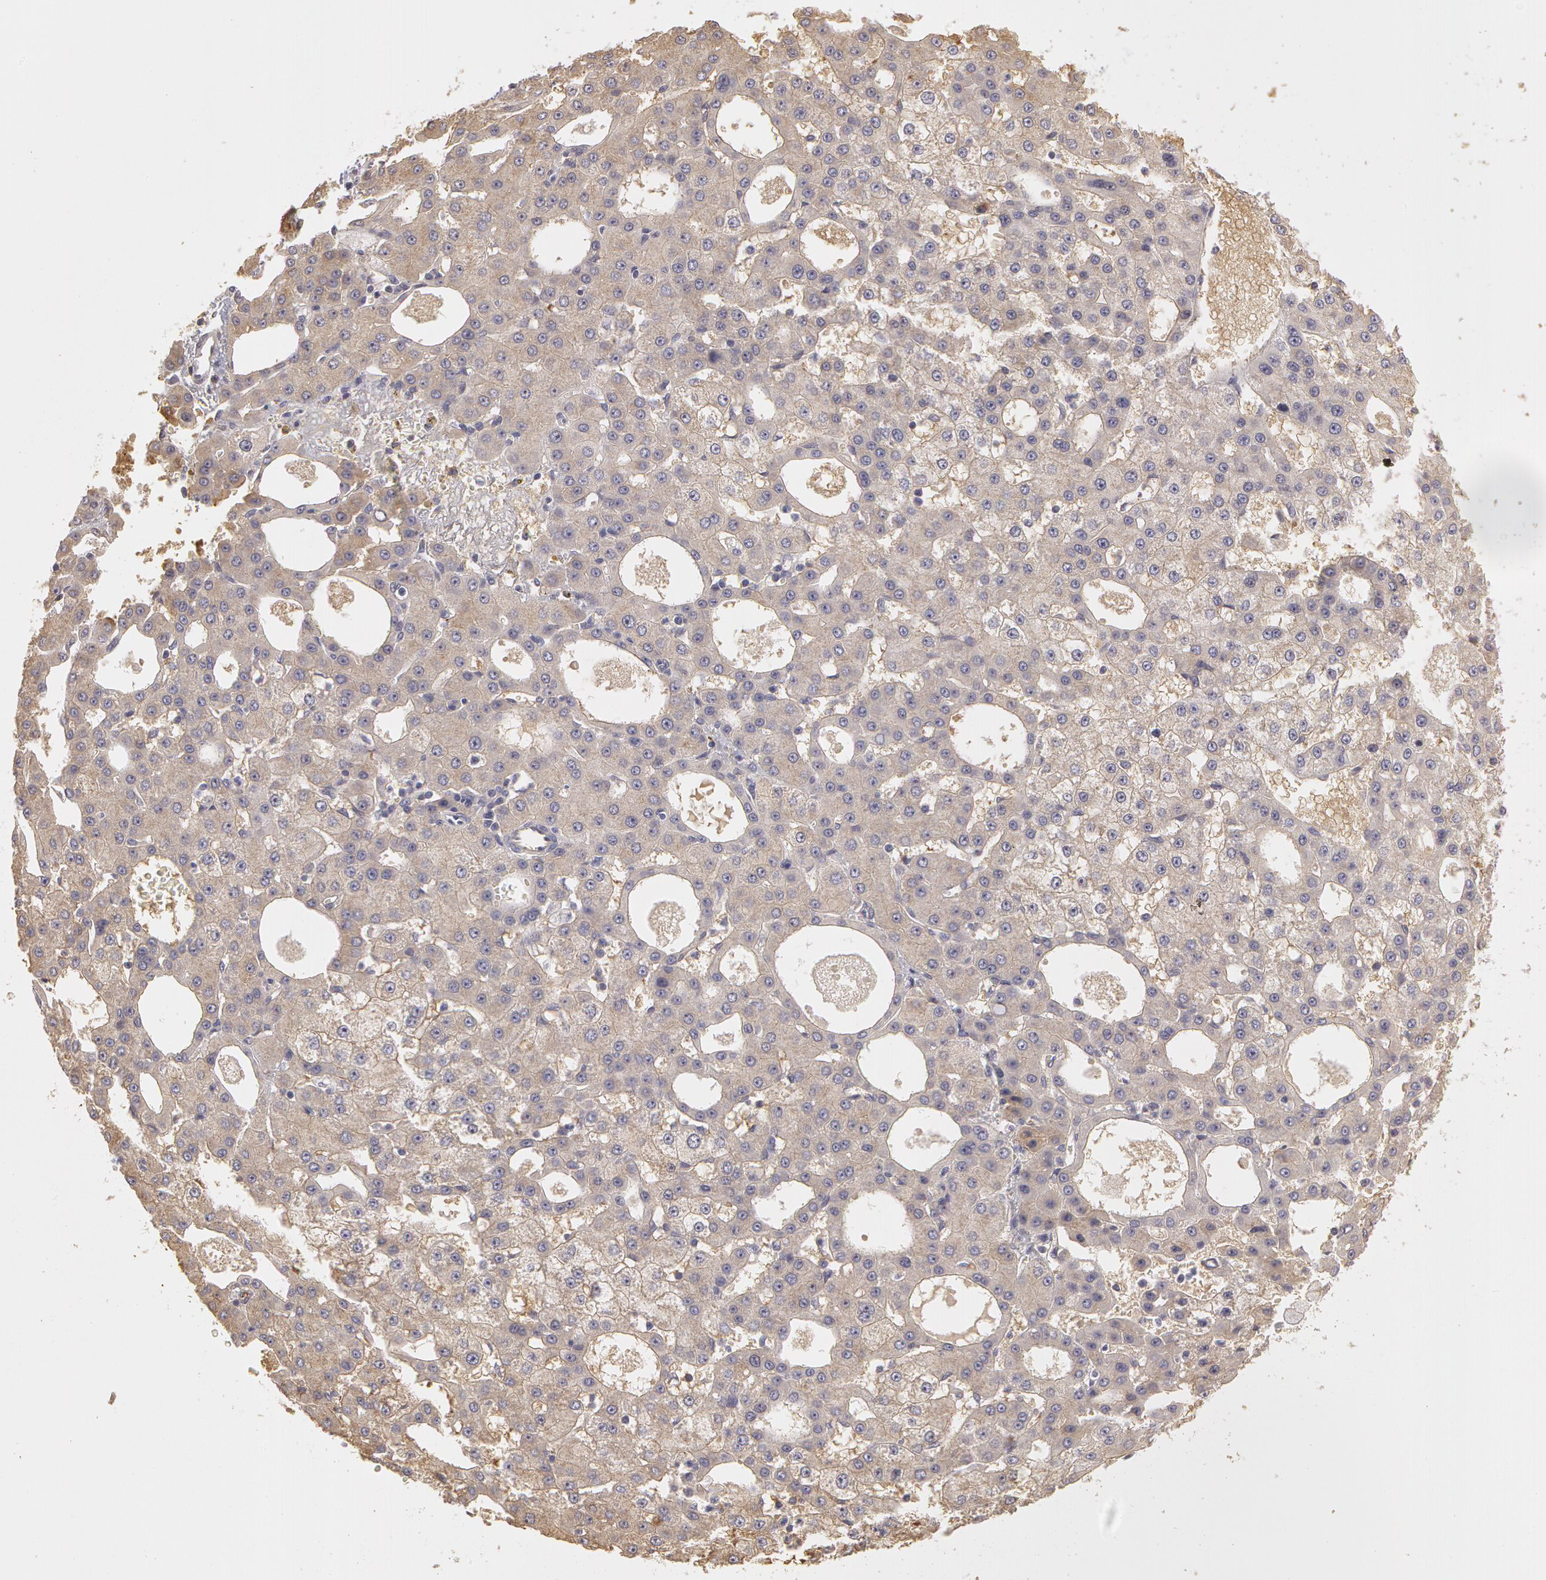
{"staining": {"intensity": "negative", "quantity": "none", "location": "none"}, "tissue": "liver cancer", "cell_type": "Tumor cells", "image_type": "cancer", "snomed": [{"axis": "morphology", "description": "Carcinoma, Hepatocellular, NOS"}, {"axis": "topography", "description": "Liver"}], "caption": "Liver hepatocellular carcinoma was stained to show a protein in brown. There is no significant expression in tumor cells.", "gene": "C1R", "patient": {"sex": "male", "age": 47}}